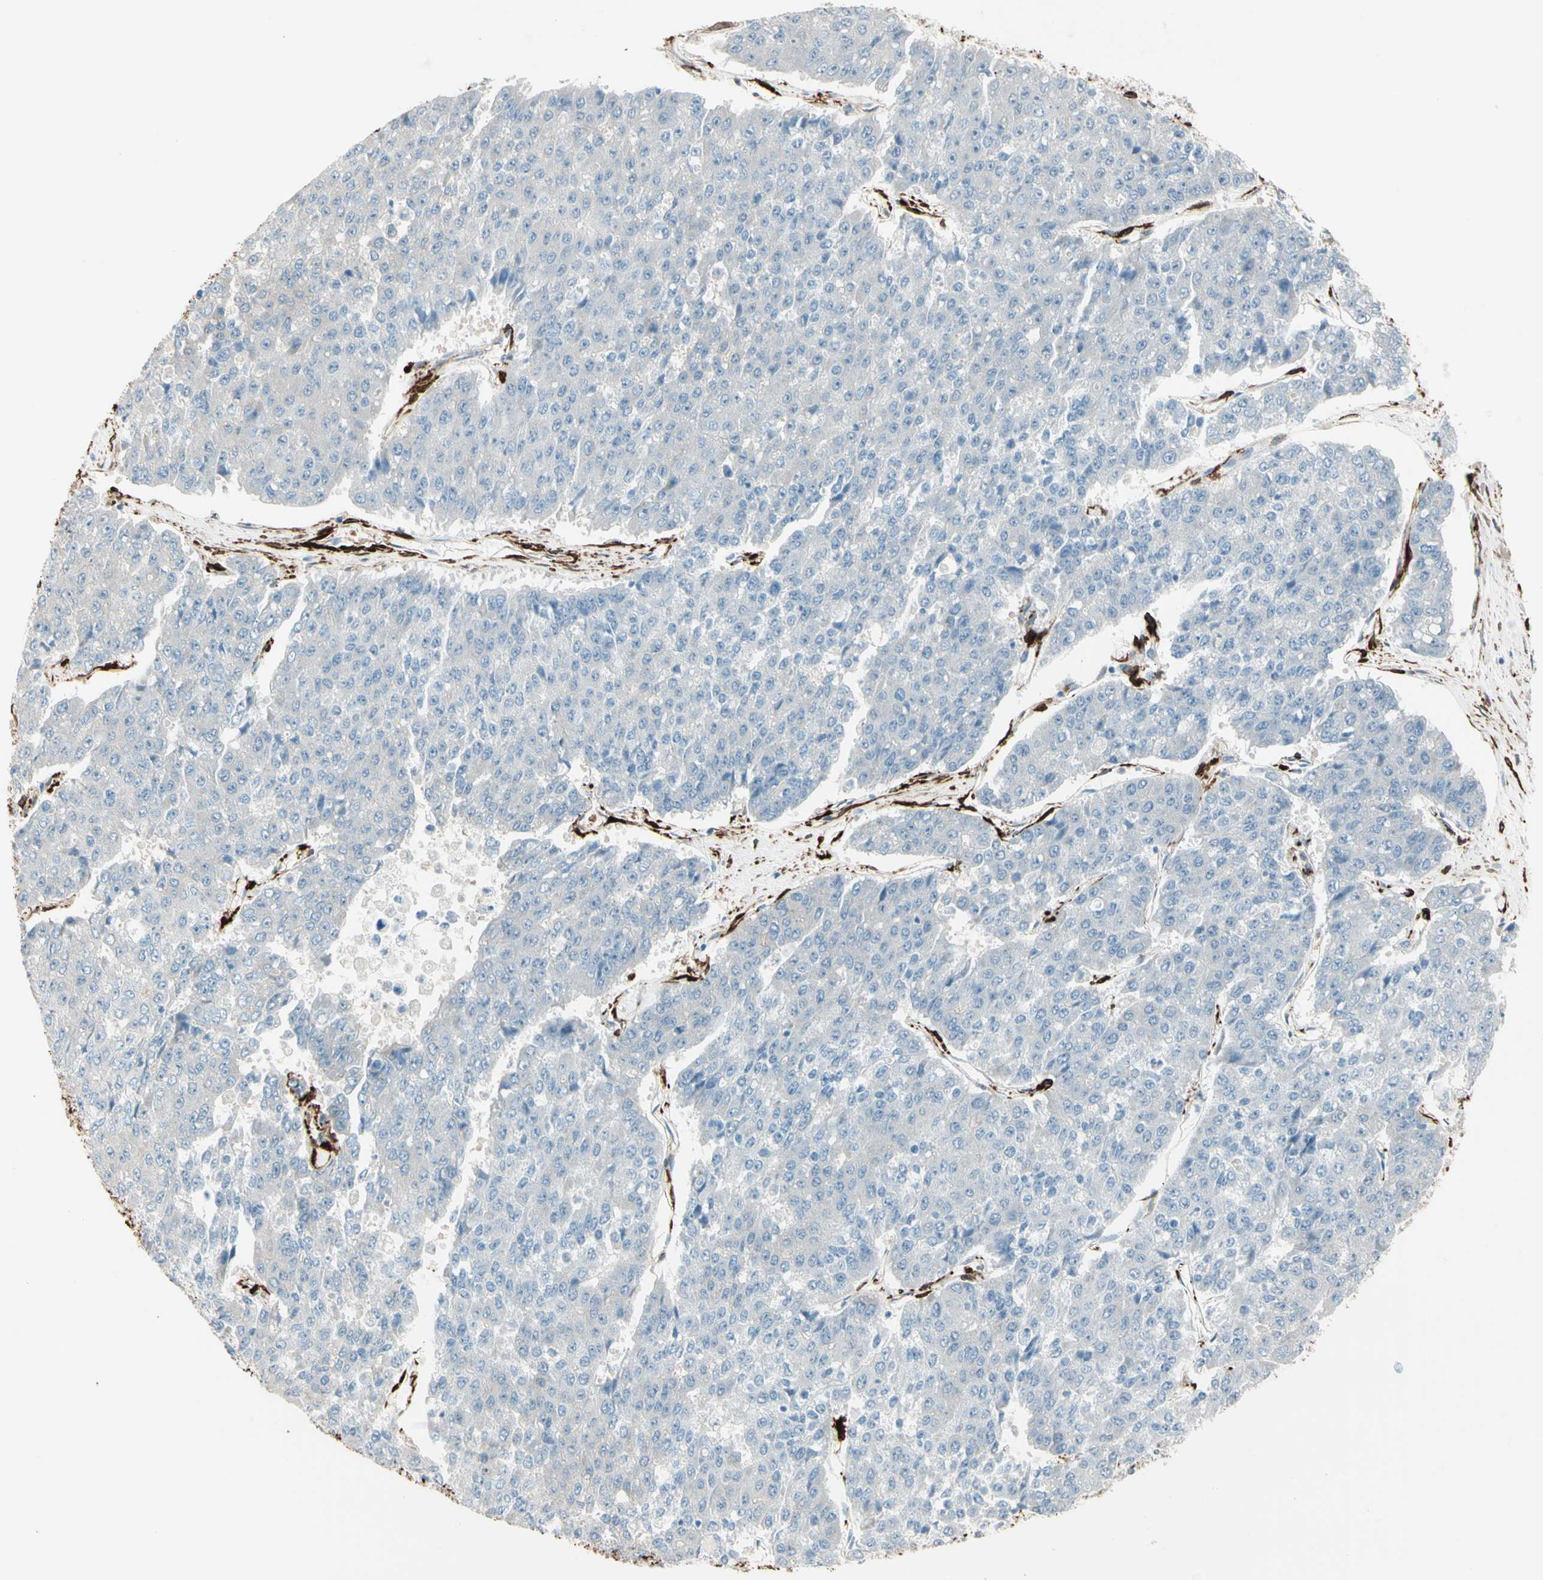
{"staining": {"intensity": "negative", "quantity": "none", "location": "none"}, "tissue": "pancreatic cancer", "cell_type": "Tumor cells", "image_type": "cancer", "snomed": [{"axis": "morphology", "description": "Adenocarcinoma, NOS"}, {"axis": "topography", "description": "Pancreas"}], "caption": "The micrograph shows no staining of tumor cells in pancreatic adenocarcinoma.", "gene": "CALD1", "patient": {"sex": "male", "age": 50}}